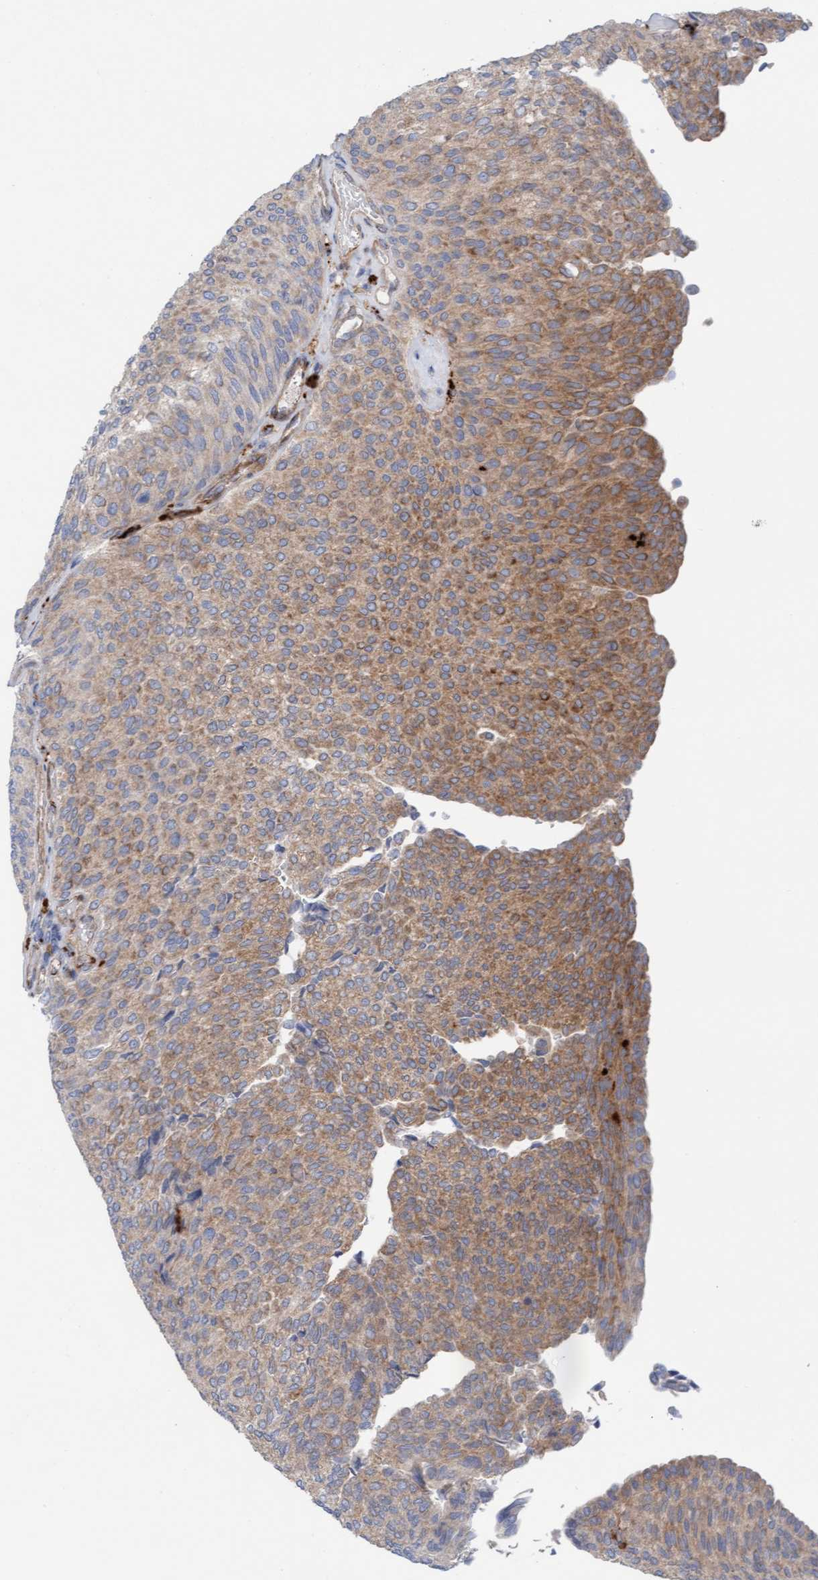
{"staining": {"intensity": "moderate", "quantity": "25%-75%", "location": "cytoplasmic/membranous"}, "tissue": "urothelial cancer", "cell_type": "Tumor cells", "image_type": "cancer", "snomed": [{"axis": "morphology", "description": "Urothelial carcinoma, Low grade"}, {"axis": "topography", "description": "Urinary bladder"}], "caption": "Moderate cytoplasmic/membranous staining for a protein is seen in about 25%-75% of tumor cells of urothelial cancer using IHC.", "gene": "CDK5RAP3", "patient": {"sex": "female", "age": 79}}